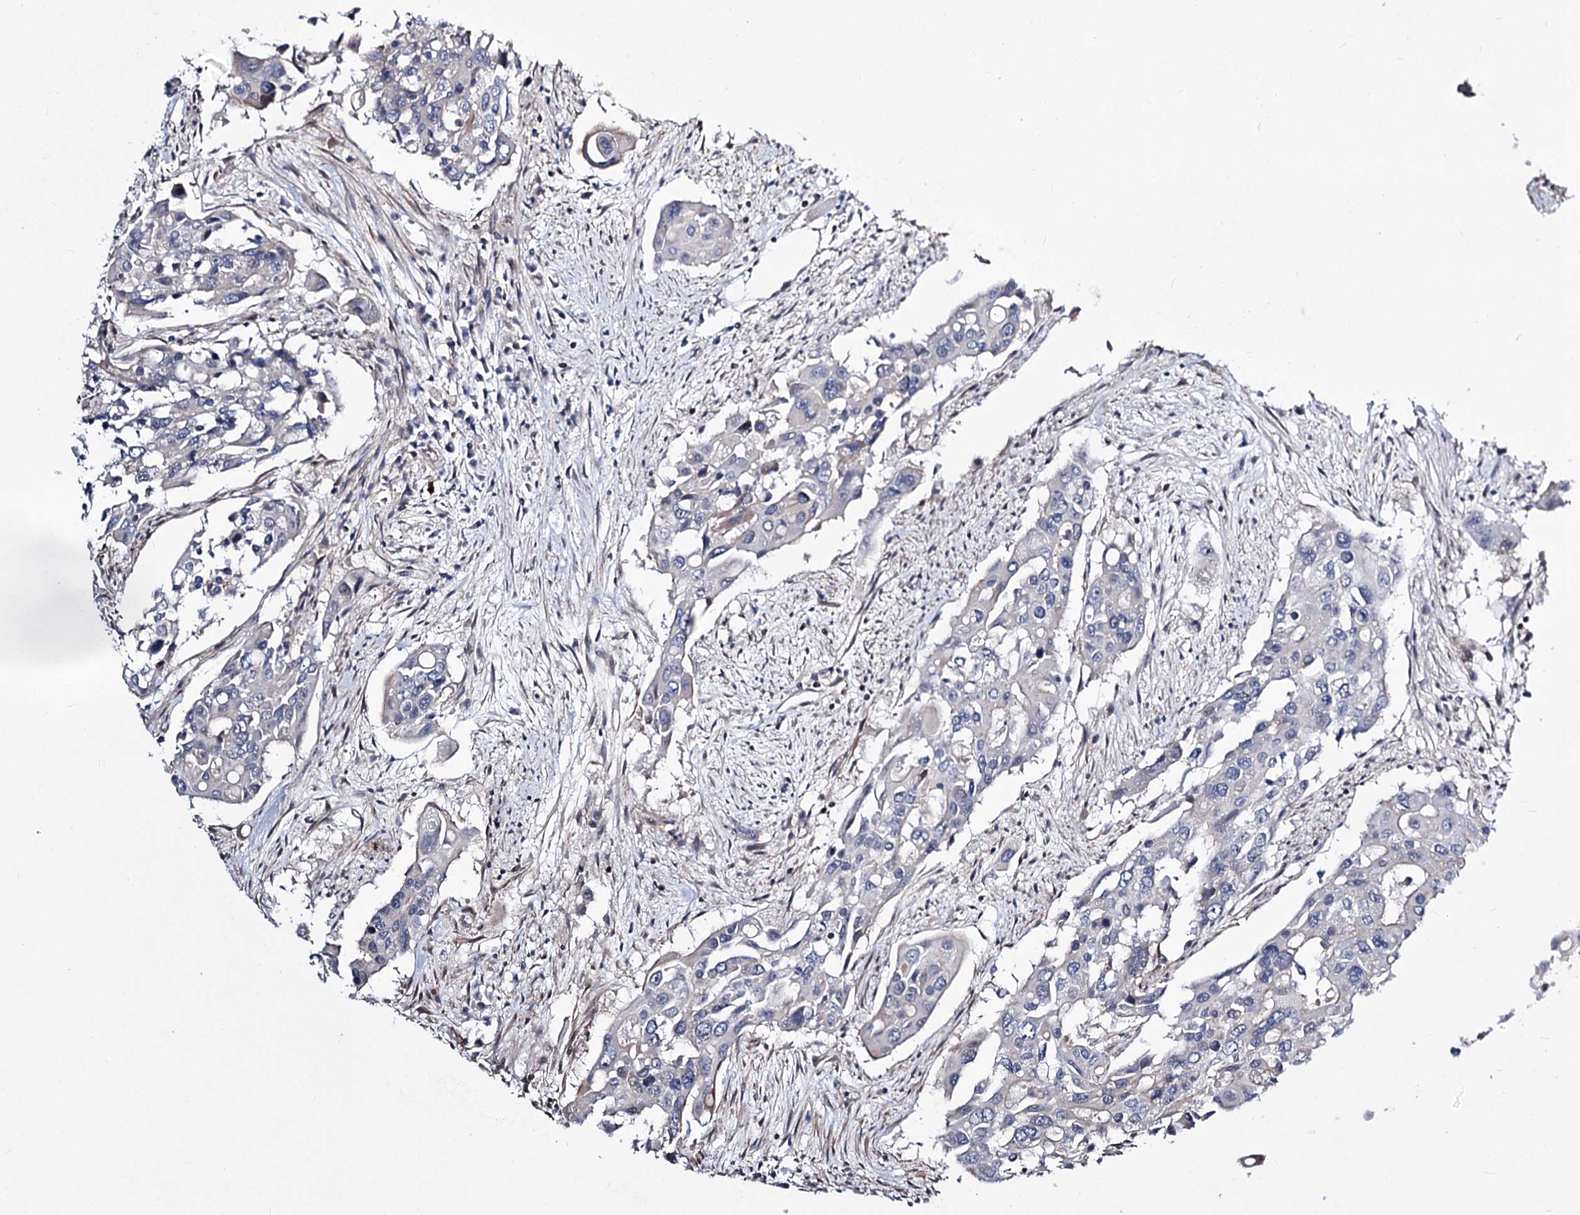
{"staining": {"intensity": "negative", "quantity": "none", "location": "none"}, "tissue": "colorectal cancer", "cell_type": "Tumor cells", "image_type": "cancer", "snomed": [{"axis": "morphology", "description": "Adenocarcinoma, NOS"}, {"axis": "topography", "description": "Colon"}], "caption": "IHC histopathology image of neoplastic tissue: colorectal adenocarcinoma stained with DAB displays no significant protein positivity in tumor cells.", "gene": "CHMP7", "patient": {"sex": "male", "age": 77}}